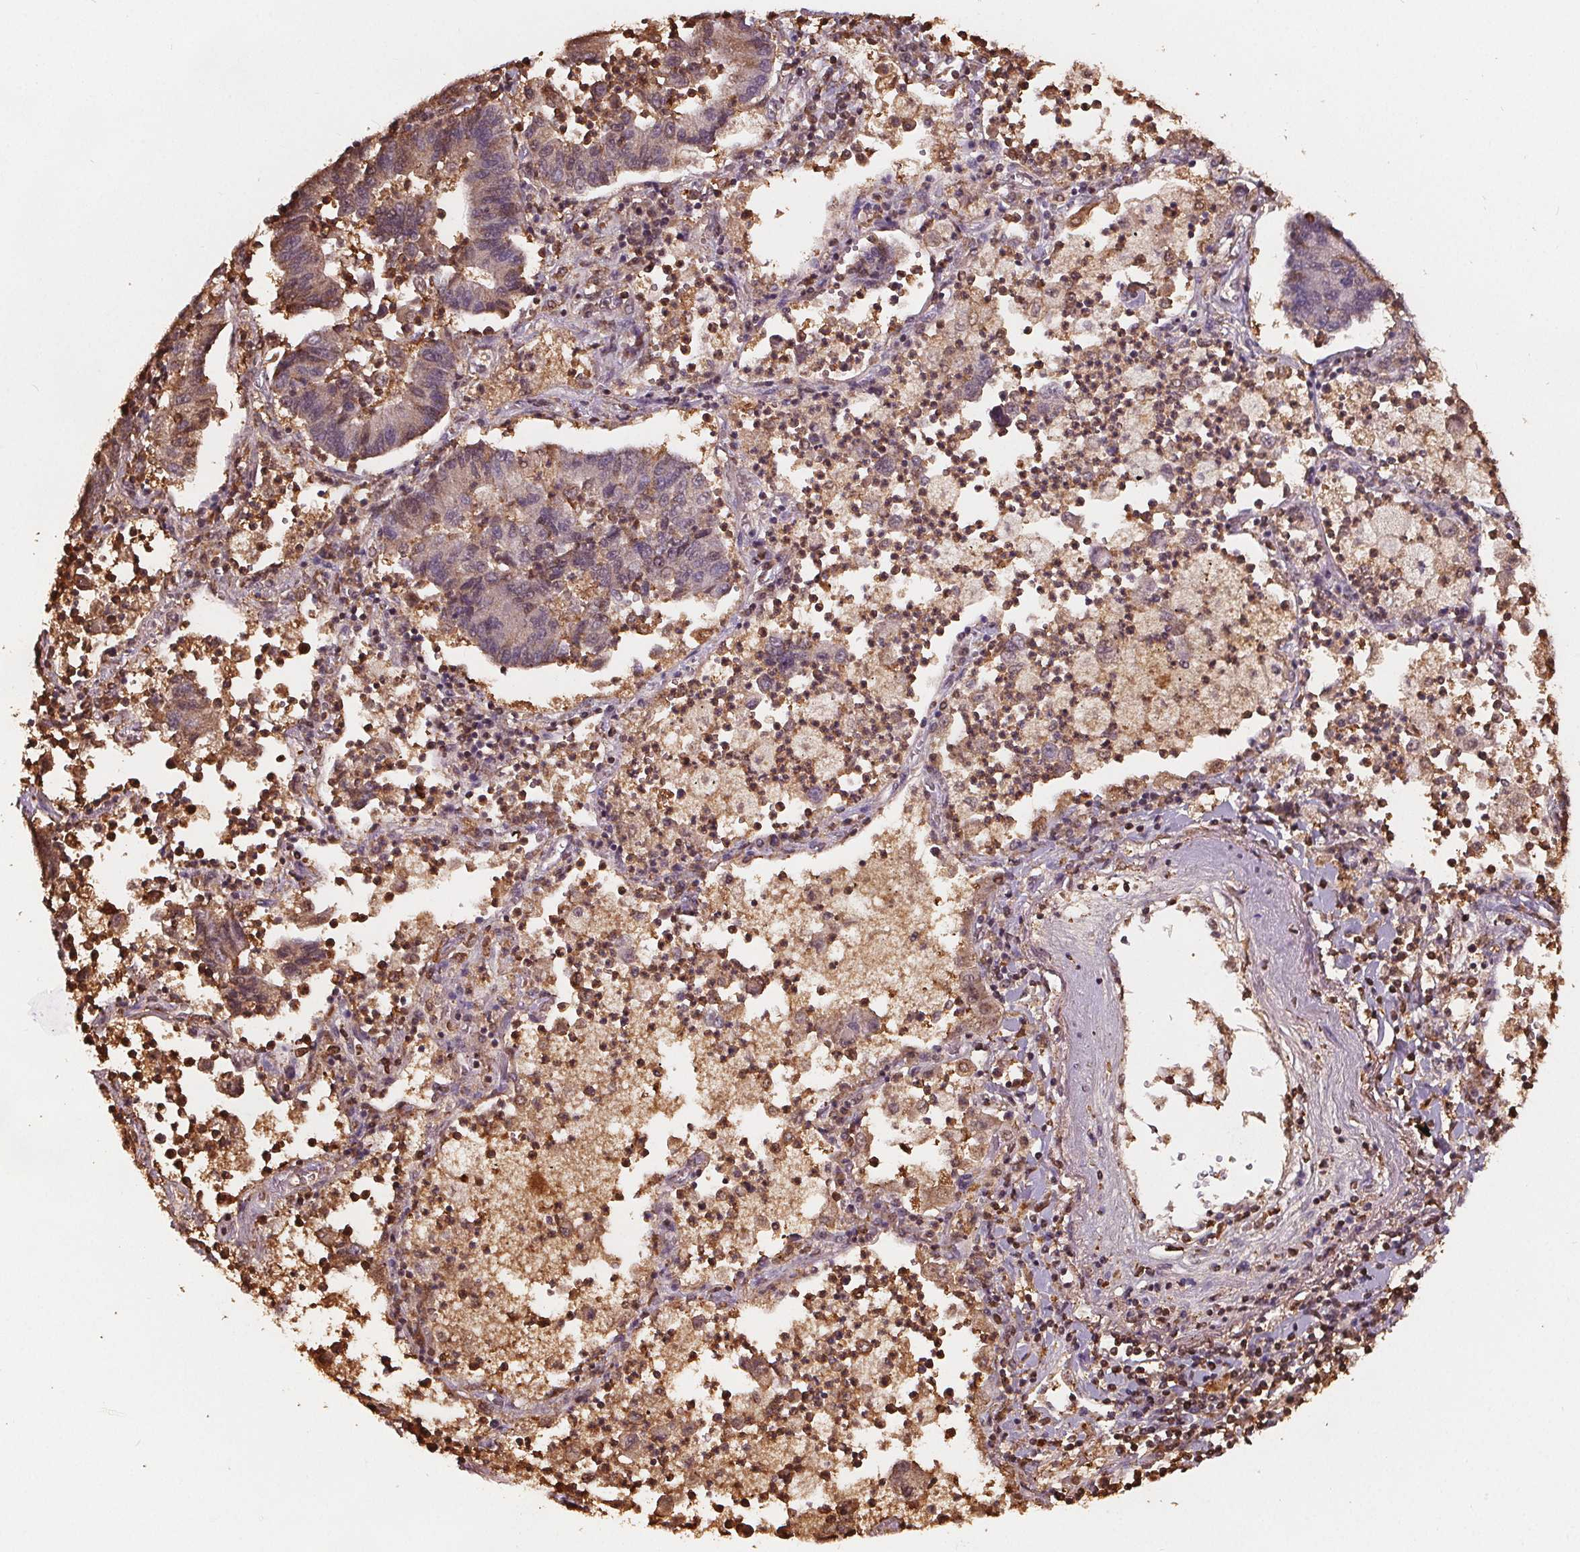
{"staining": {"intensity": "weak", "quantity": ">75%", "location": "cytoplasmic/membranous,nuclear"}, "tissue": "lung cancer", "cell_type": "Tumor cells", "image_type": "cancer", "snomed": [{"axis": "morphology", "description": "Adenocarcinoma, NOS"}, {"axis": "topography", "description": "Lung"}], "caption": "Immunohistochemistry (IHC) (DAB) staining of lung adenocarcinoma demonstrates weak cytoplasmic/membranous and nuclear protein expression in about >75% of tumor cells. (DAB (3,3'-diaminobenzidine) IHC, brown staining for protein, blue staining for nuclei).", "gene": "ENO1", "patient": {"sex": "female", "age": 57}}